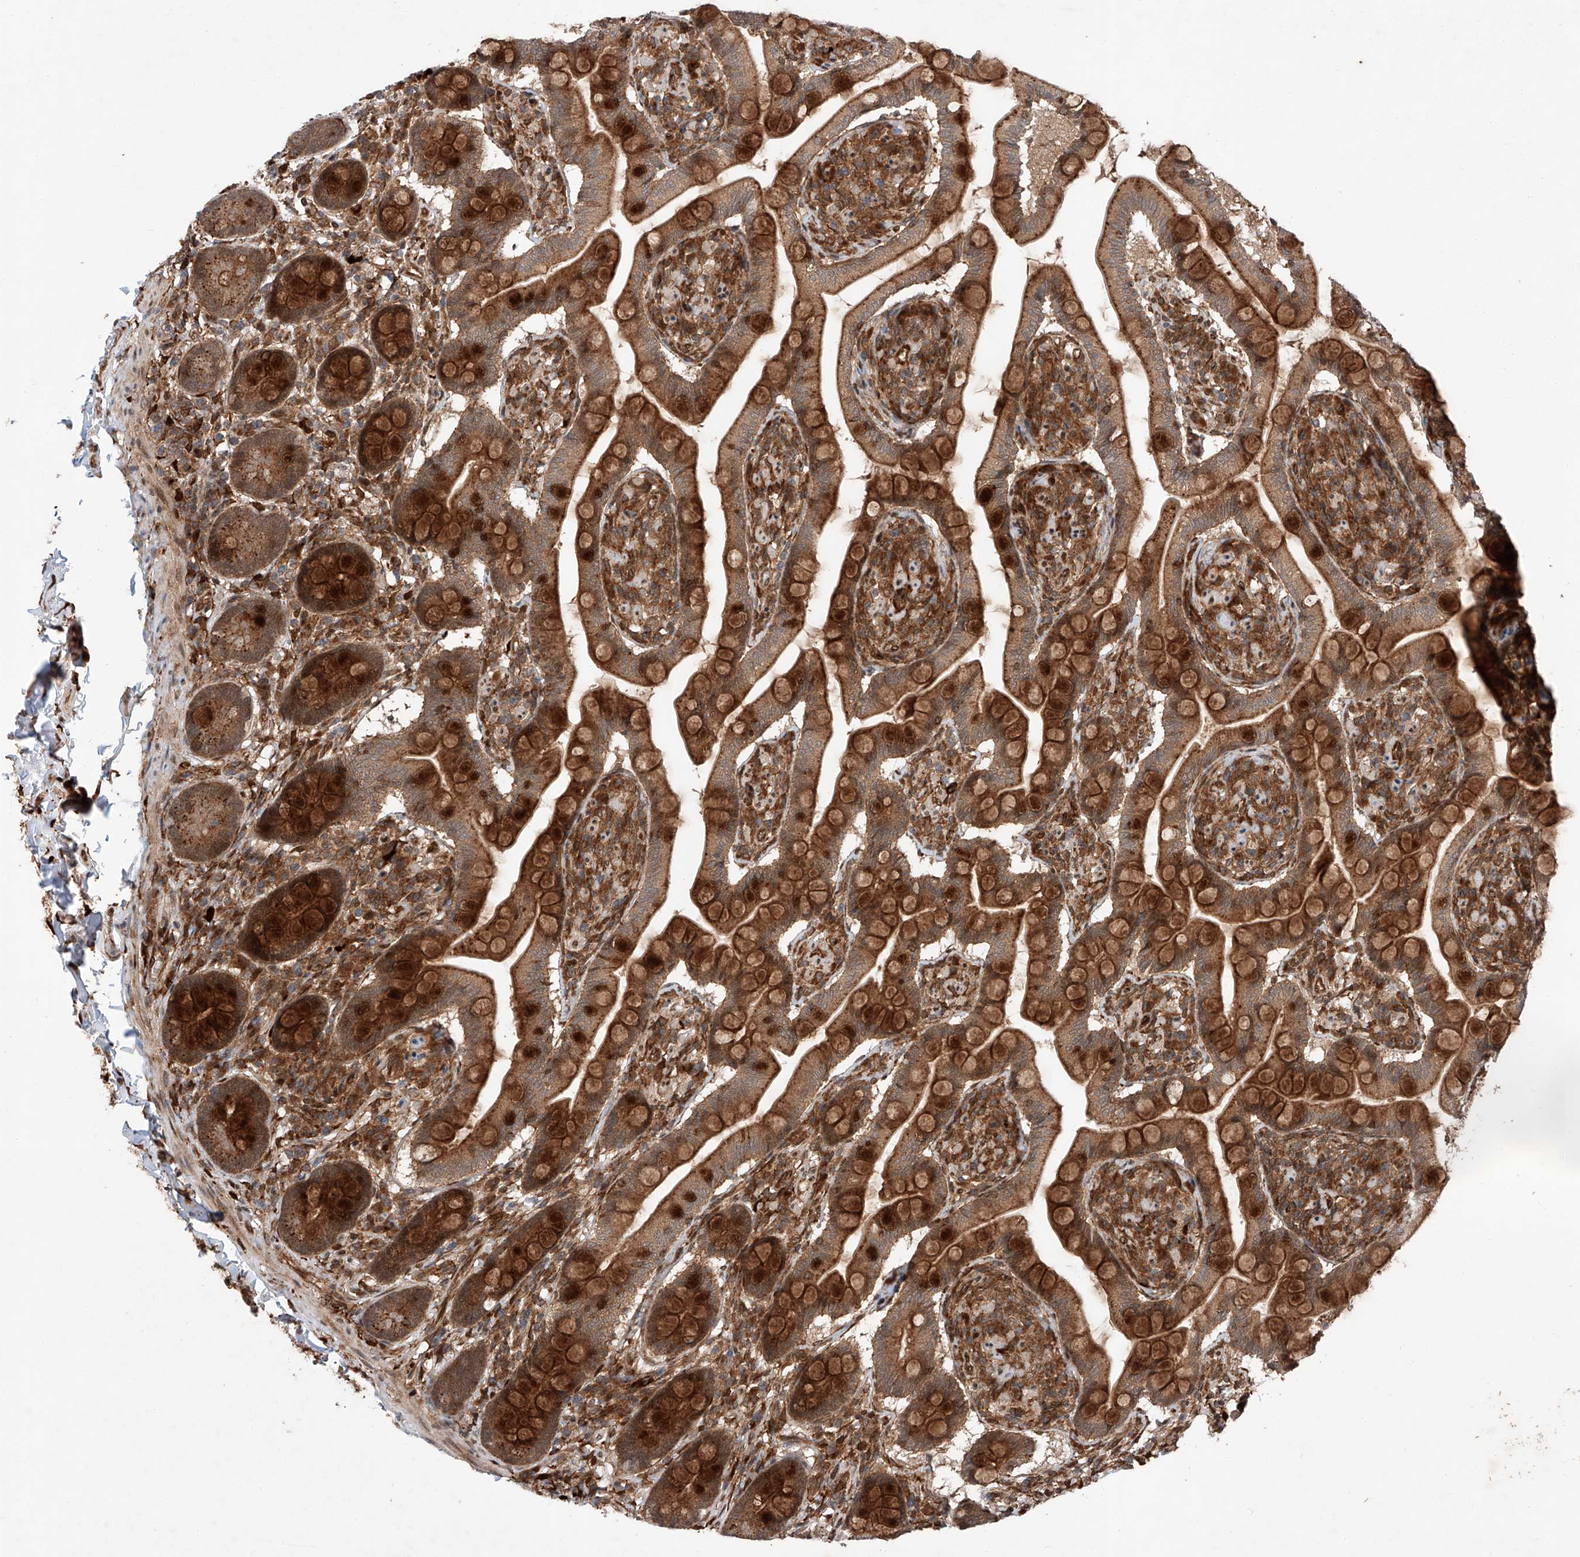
{"staining": {"intensity": "strong", "quantity": ">75%", "location": "cytoplasmic/membranous"}, "tissue": "small intestine", "cell_type": "Glandular cells", "image_type": "normal", "snomed": [{"axis": "morphology", "description": "Normal tissue, NOS"}, {"axis": "topography", "description": "Small intestine"}], "caption": "Normal small intestine displays strong cytoplasmic/membranous staining in approximately >75% of glandular cells.", "gene": "ZFP28", "patient": {"sex": "female", "age": 64}}